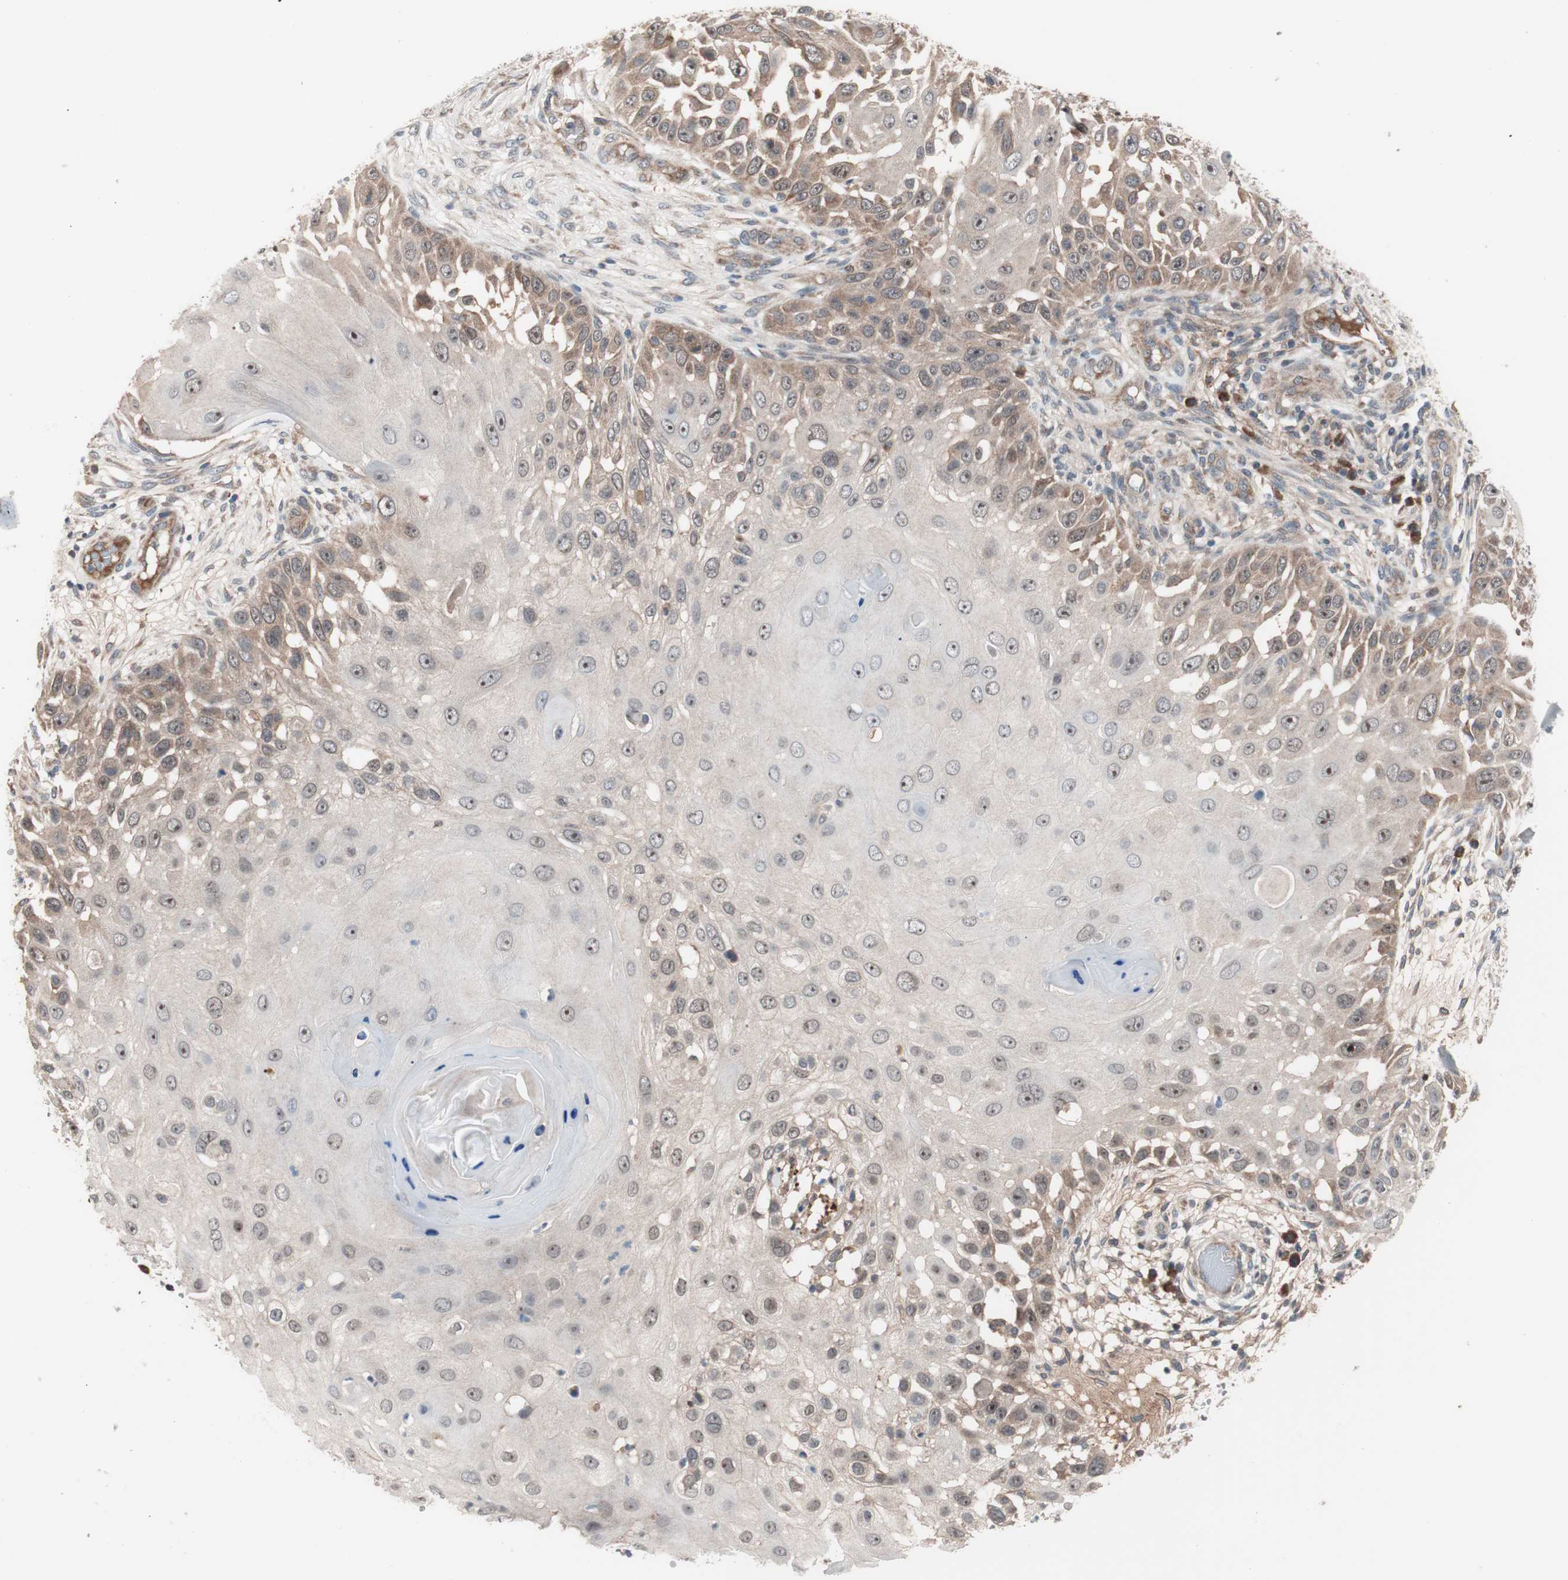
{"staining": {"intensity": "moderate", "quantity": ">75%", "location": "cytoplasmic/membranous,nuclear"}, "tissue": "skin cancer", "cell_type": "Tumor cells", "image_type": "cancer", "snomed": [{"axis": "morphology", "description": "Squamous cell carcinoma, NOS"}, {"axis": "topography", "description": "Skin"}], "caption": "Protein expression analysis of human squamous cell carcinoma (skin) reveals moderate cytoplasmic/membranous and nuclear expression in about >75% of tumor cells.", "gene": "HMBS", "patient": {"sex": "female", "age": 44}}